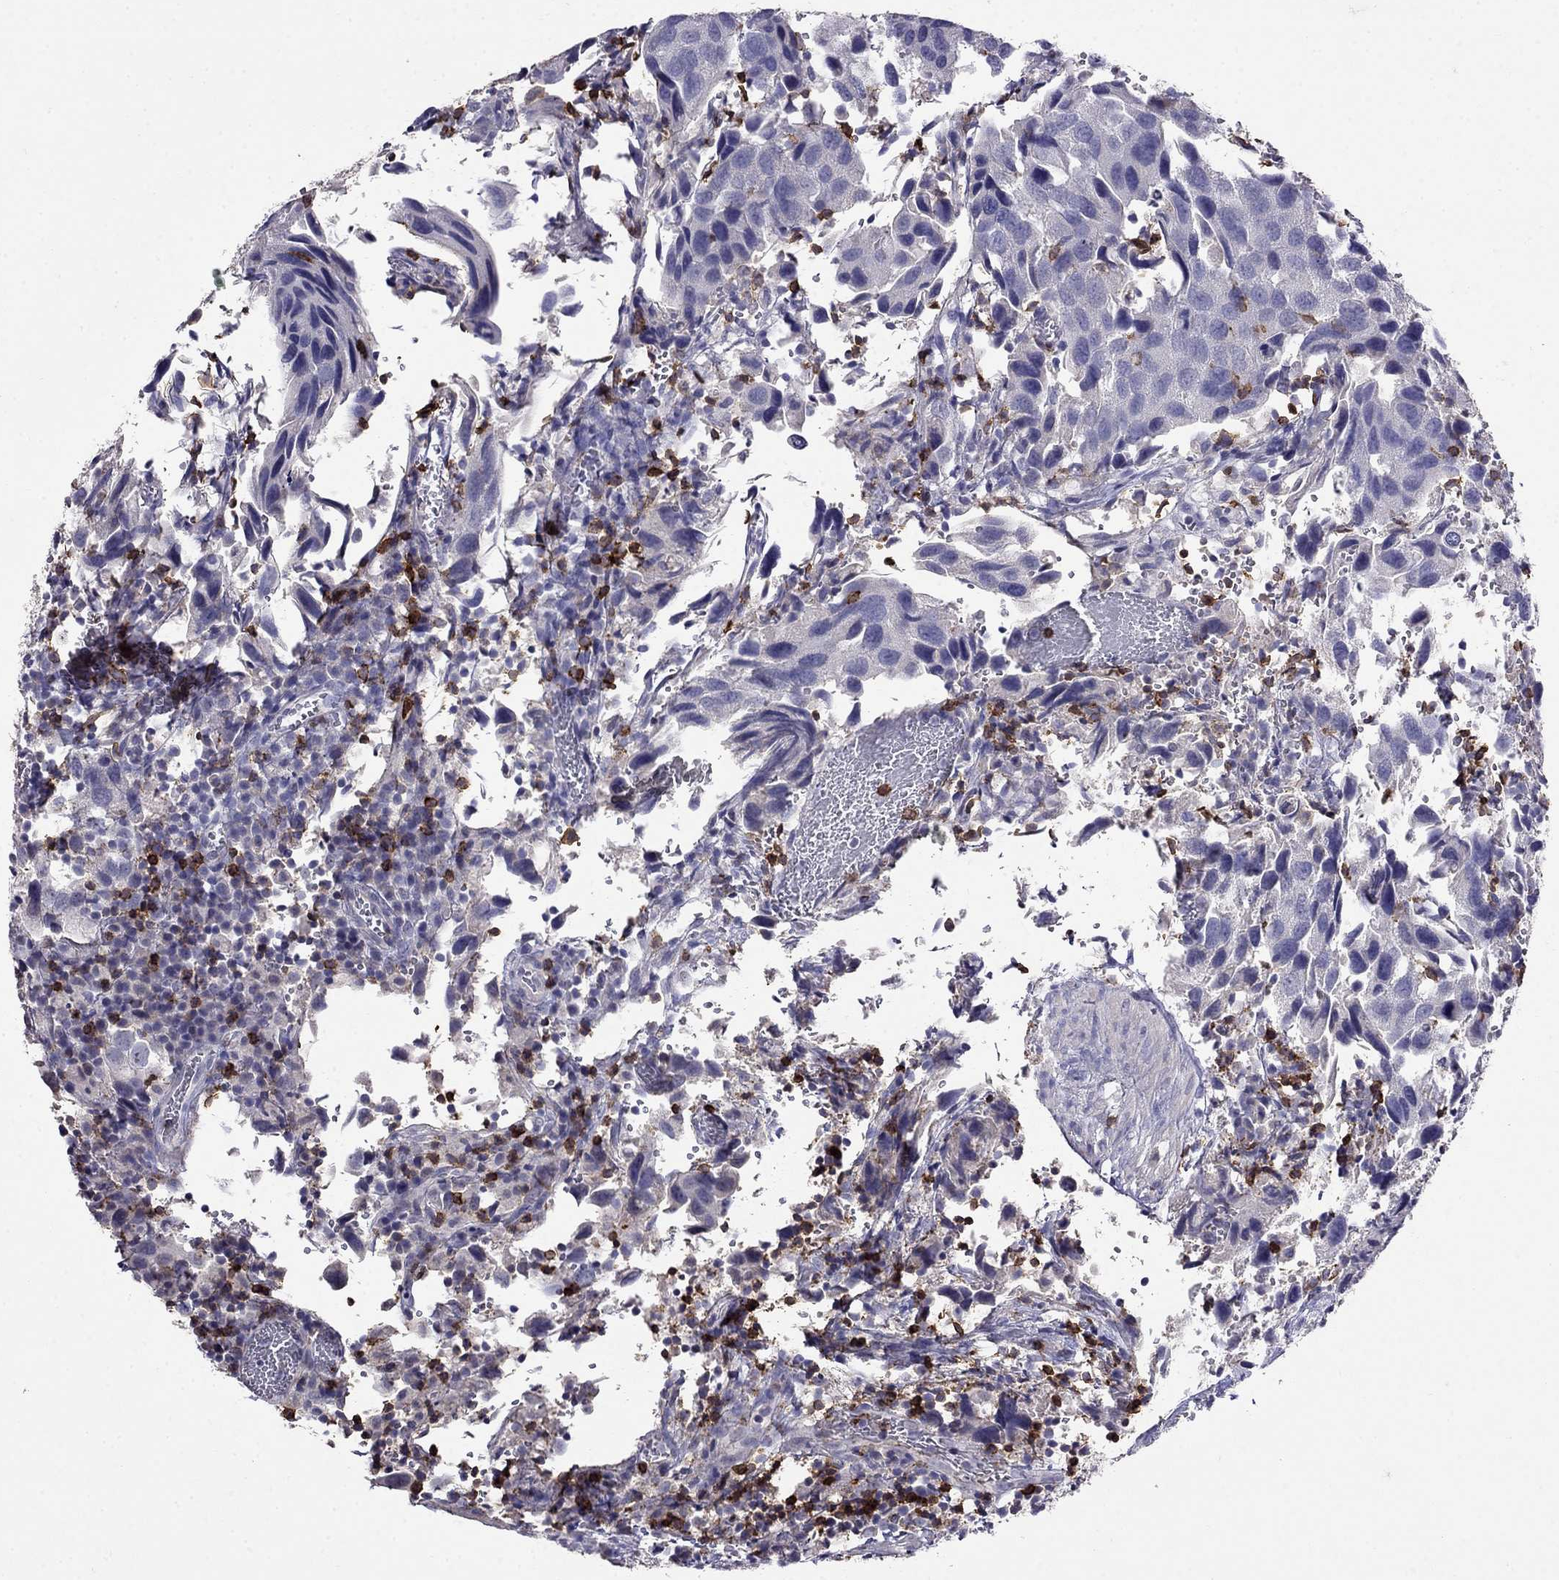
{"staining": {"intensity": "negative", "quantity": "none", "location": "none"}, "tissue": "urothelial cancer", "cell_type": "Tumor cells", "image_type": "cancer", "snomed": [{"axis": "morphology", "description": "Urothelial carcinoma, High grade"}, {"axis": "topography", "description": "Urinary bladder"}], "caption": "Immunohistochemical staining of human urothelial cancer demonstrates no significant staining in tumor cells. (DAB (3,3'-diaminobenzidine) immunohistochemistry (IHC), high magnification).", "gene": "CD8B", "patient": {"sex": "male", "age": 79}}